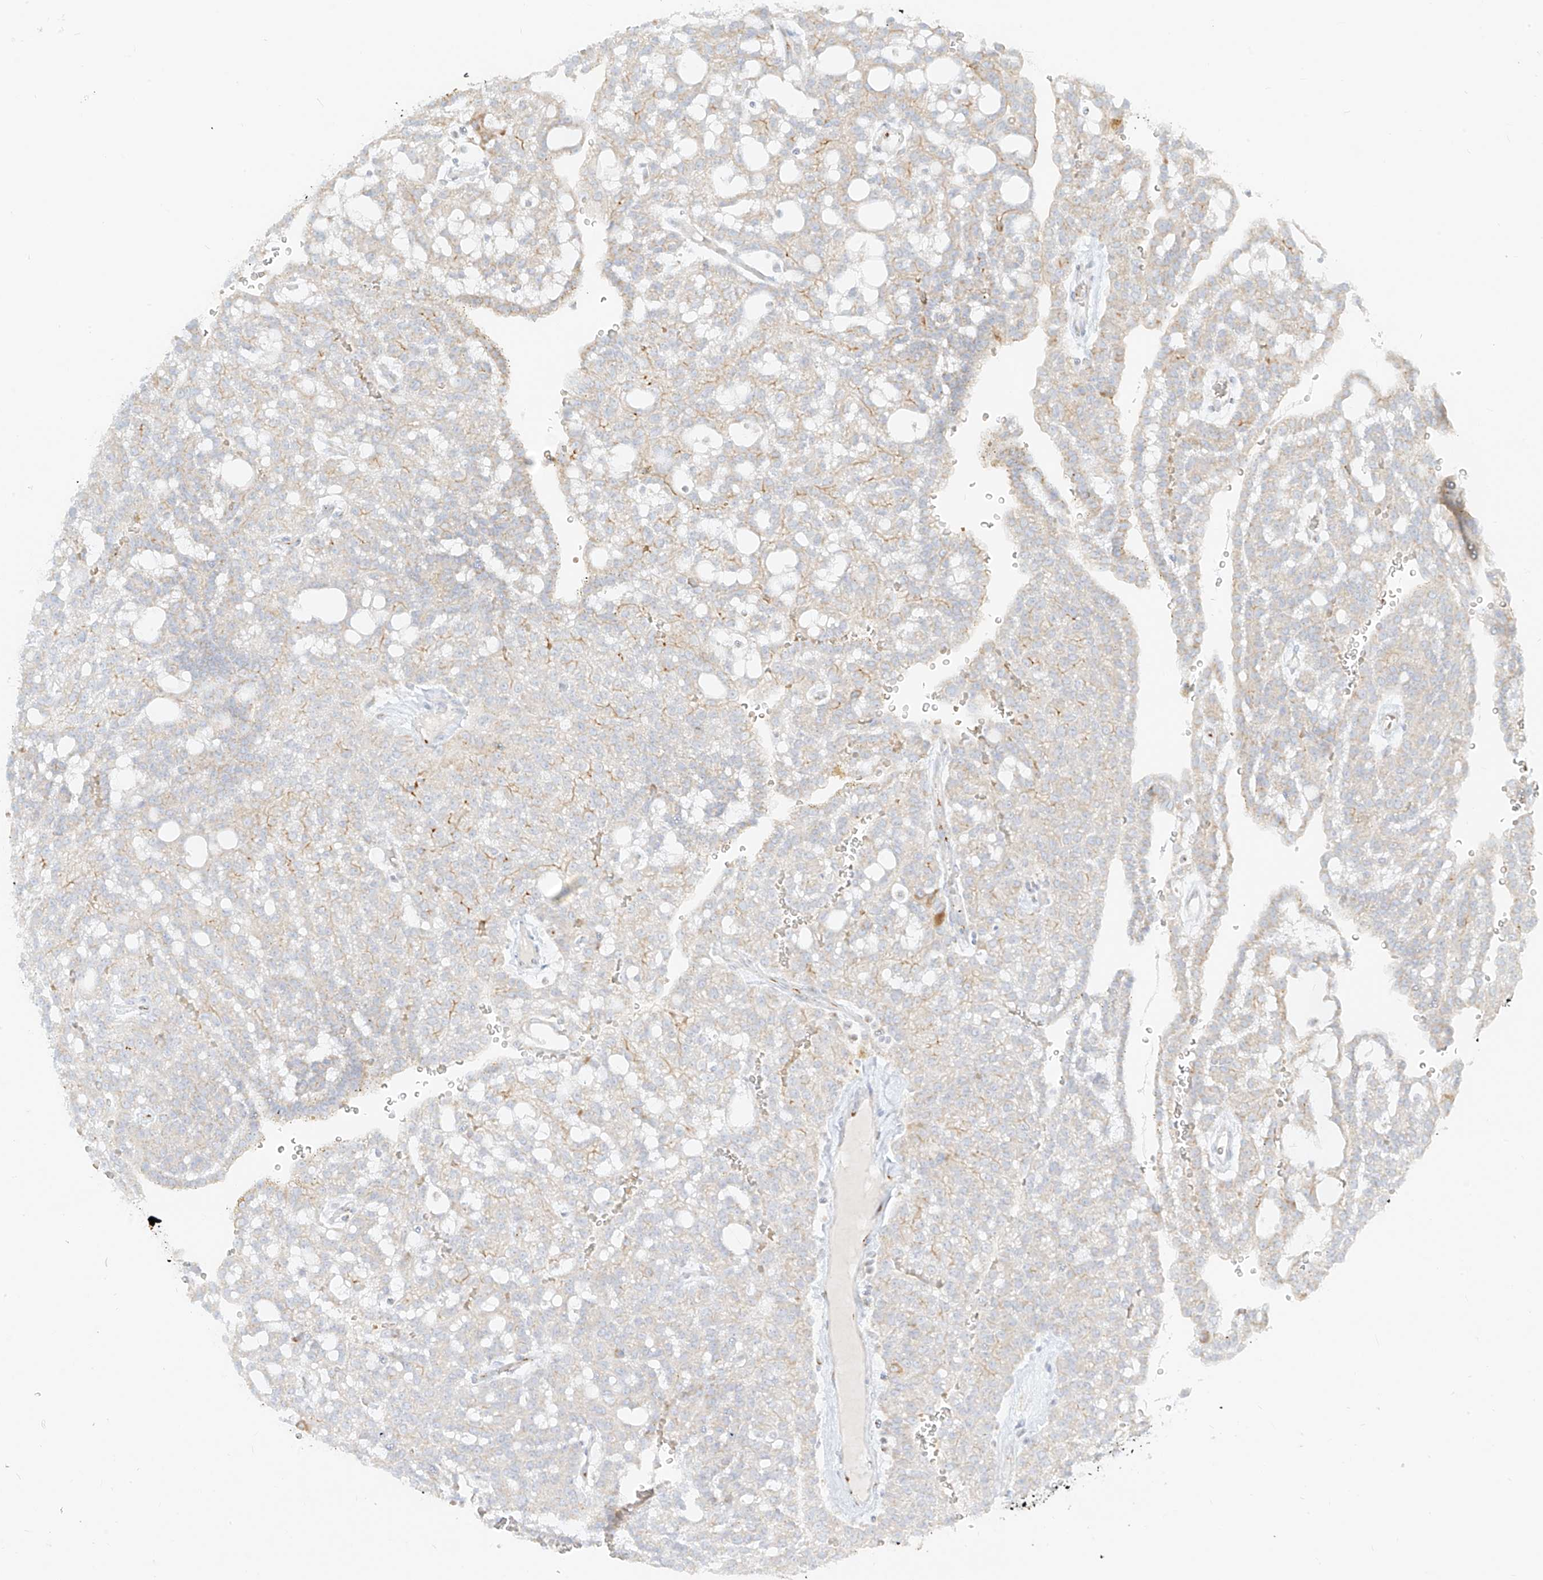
{"staining": {"intensity": "weak", "quantity": "<25%", "location": "cytoplasmic/membranous"}, "tissue": "renal cancer", "cell_type": "Tumor cells", "image_type": "cancer", "snomed": [{"axis": "morphology", "description": "Adenocarcinoma, NOS"}, {"axis": "topography", "description": "Kidney"}], "caption": "Human adenocarcinoma (renal) stained for a protein using immunohistochemistry demonstrates no positivity in tumor cells.", "gene": "TMEM87B", "patient": {"sex": "male", "age": 63}}